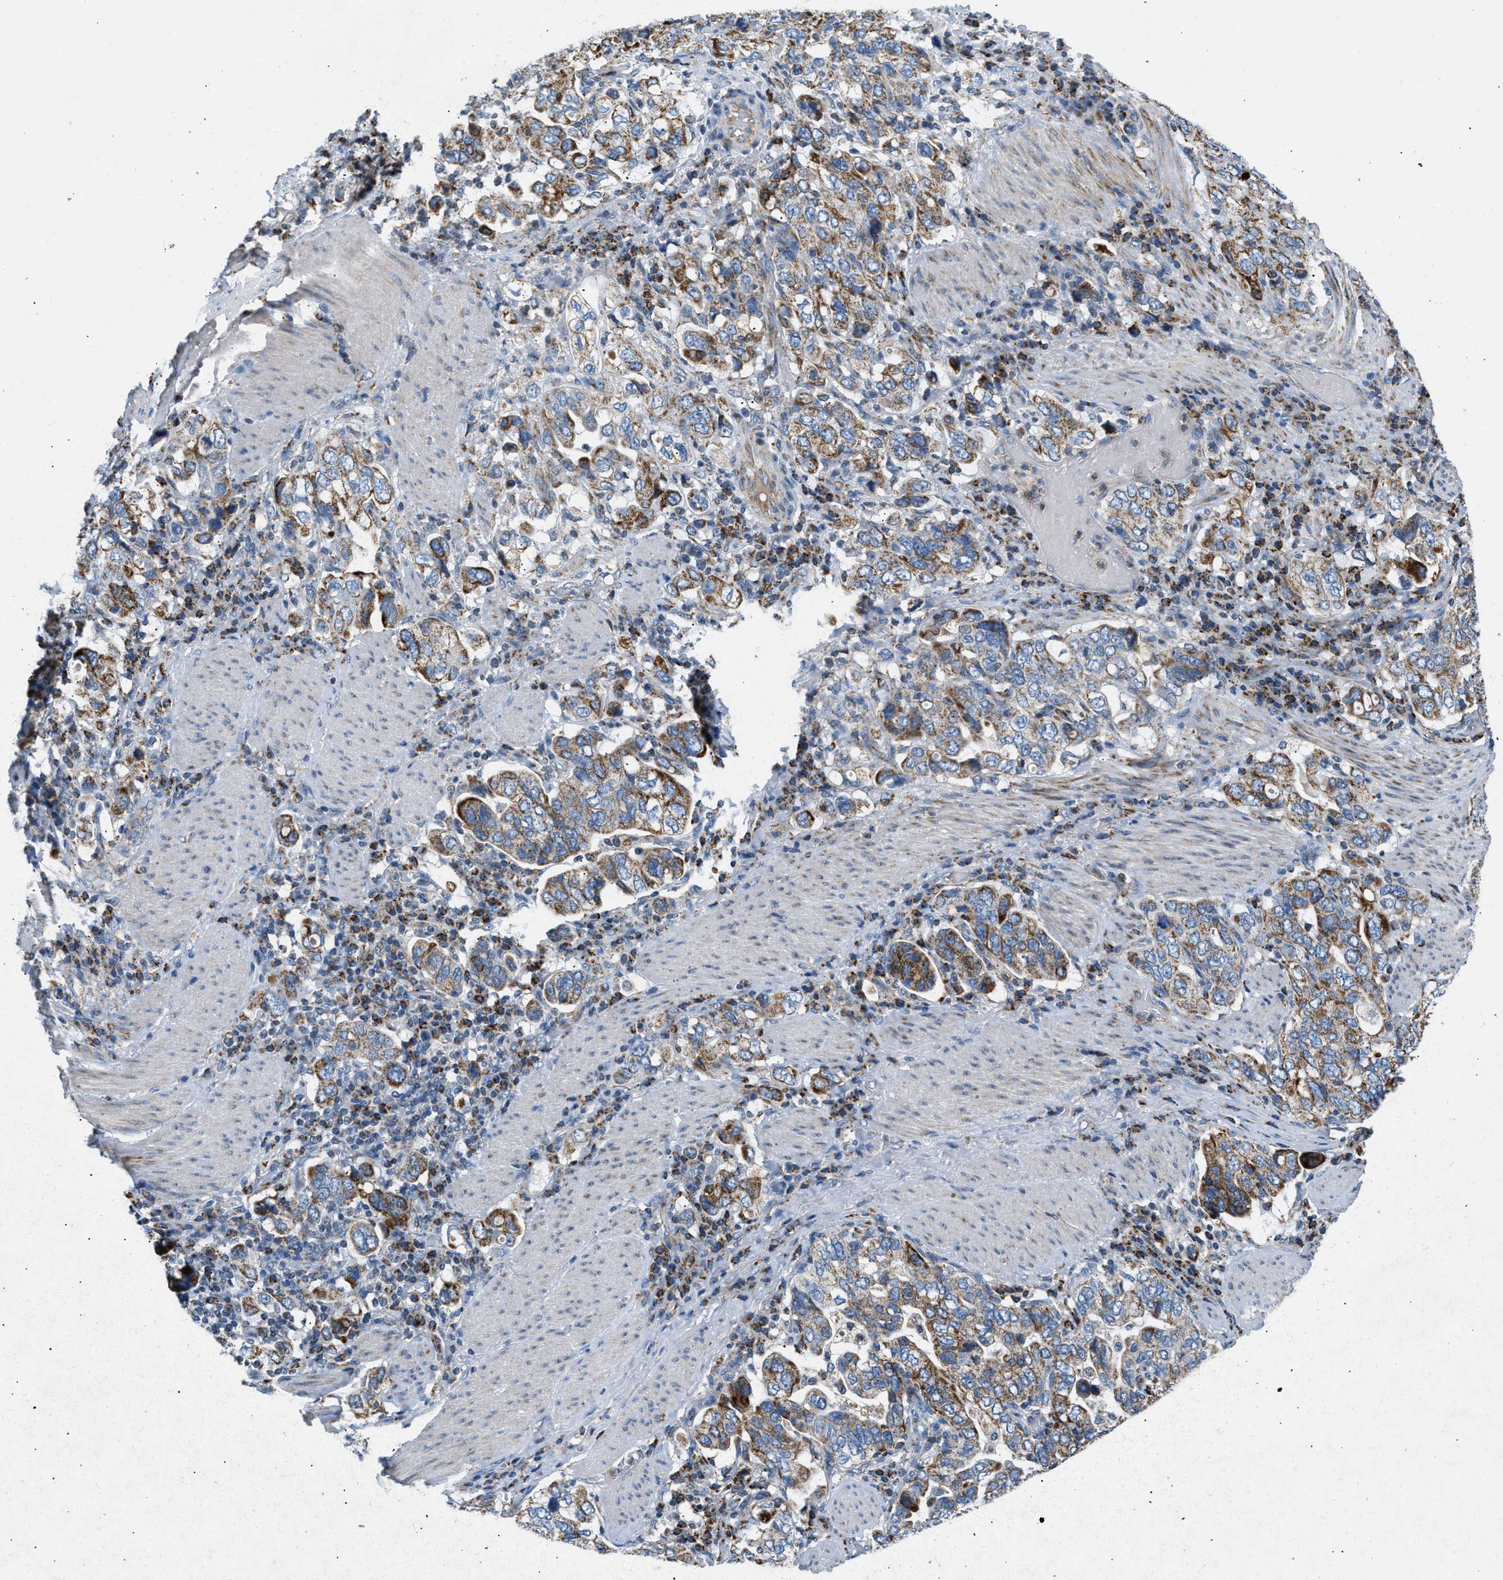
{"staining": {"intensity": "moderate", "quantity": ">75%", "location": "cytoplasmic/membranous"}, "tissue": "stomach cancer", "cell_type": "Tumor cells", "image_type": "cancer", "snomed": [{"axis": "morphology", "description": "Adenocarcinoma, NOS"}, {"axis": "topography", "description": "Stomach, upper"}], "caption": "A micrograph of stomach cancer (adenocarcinoma) stained for a protein displays moderate cytoplasmic/membranous brown staining in tumor cells.", "gene": "ACADVL", "patient": {"sex": "male", "age": 62}}